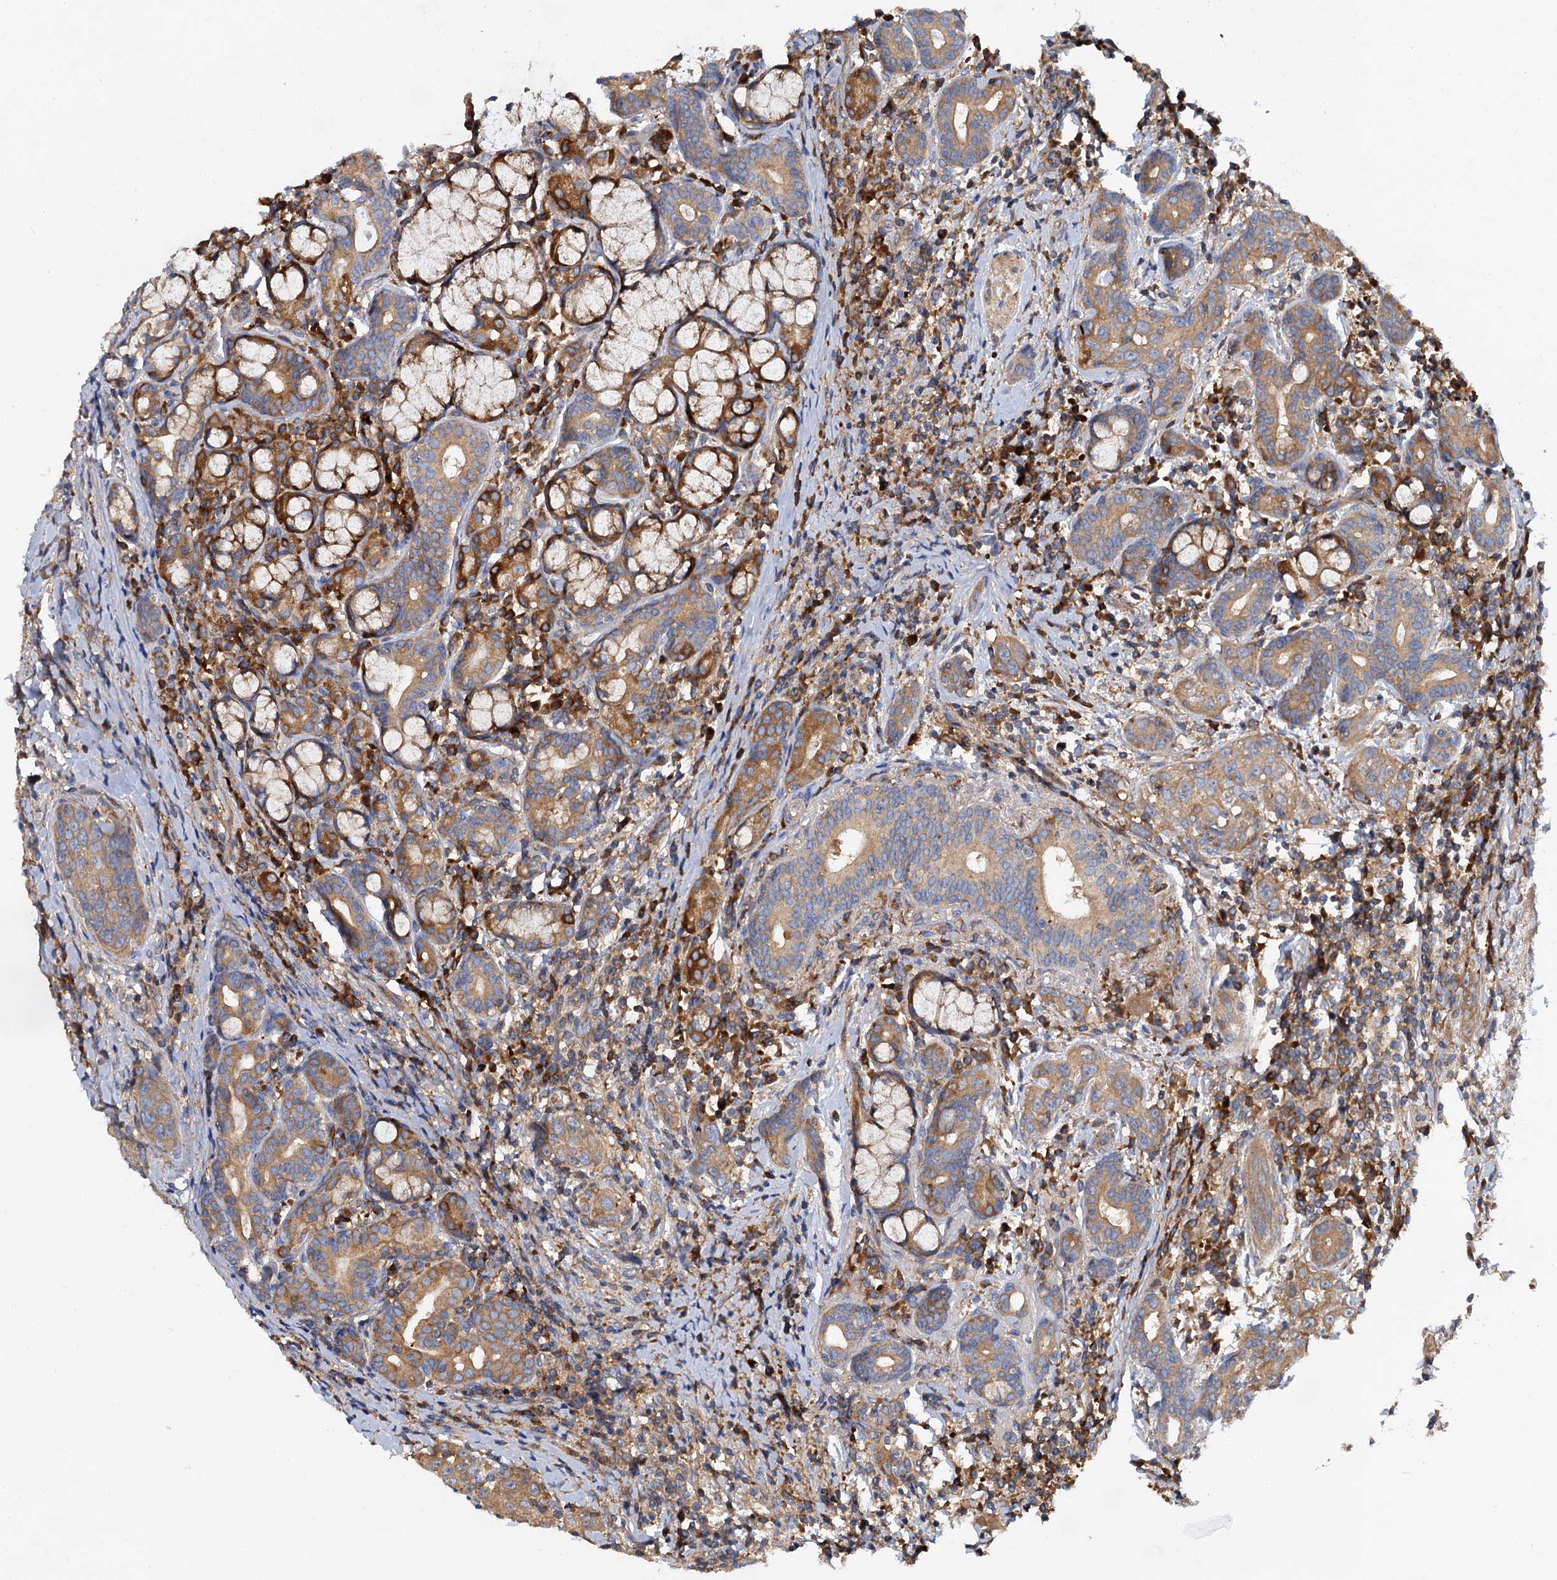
{"staining": {"intensity": "moderate", "quantity": ">75%", "location": "cytoplasmic/membranous"}, "tissue": "head and neck cancer", "cell_type": "Tumor cells", "image_type": "cancer", "snomed": [{"axis": "morphology", "description": "Squamous cell carcinoma, NOS"}, {"axis": "topography", "description": "Oral tissue"}, {"axis": "topography", "description": "Head-Neck"}], "caption": "IHC image of head and neck squamous cell carcinoma stained for a protein (brown), which exhibits medium levels of moderate cytoplasmic/membranous positivity in about >75% of tumor cells.", "gene": "ALKBH7", "patient": {"sex": "female", "age": 50}}